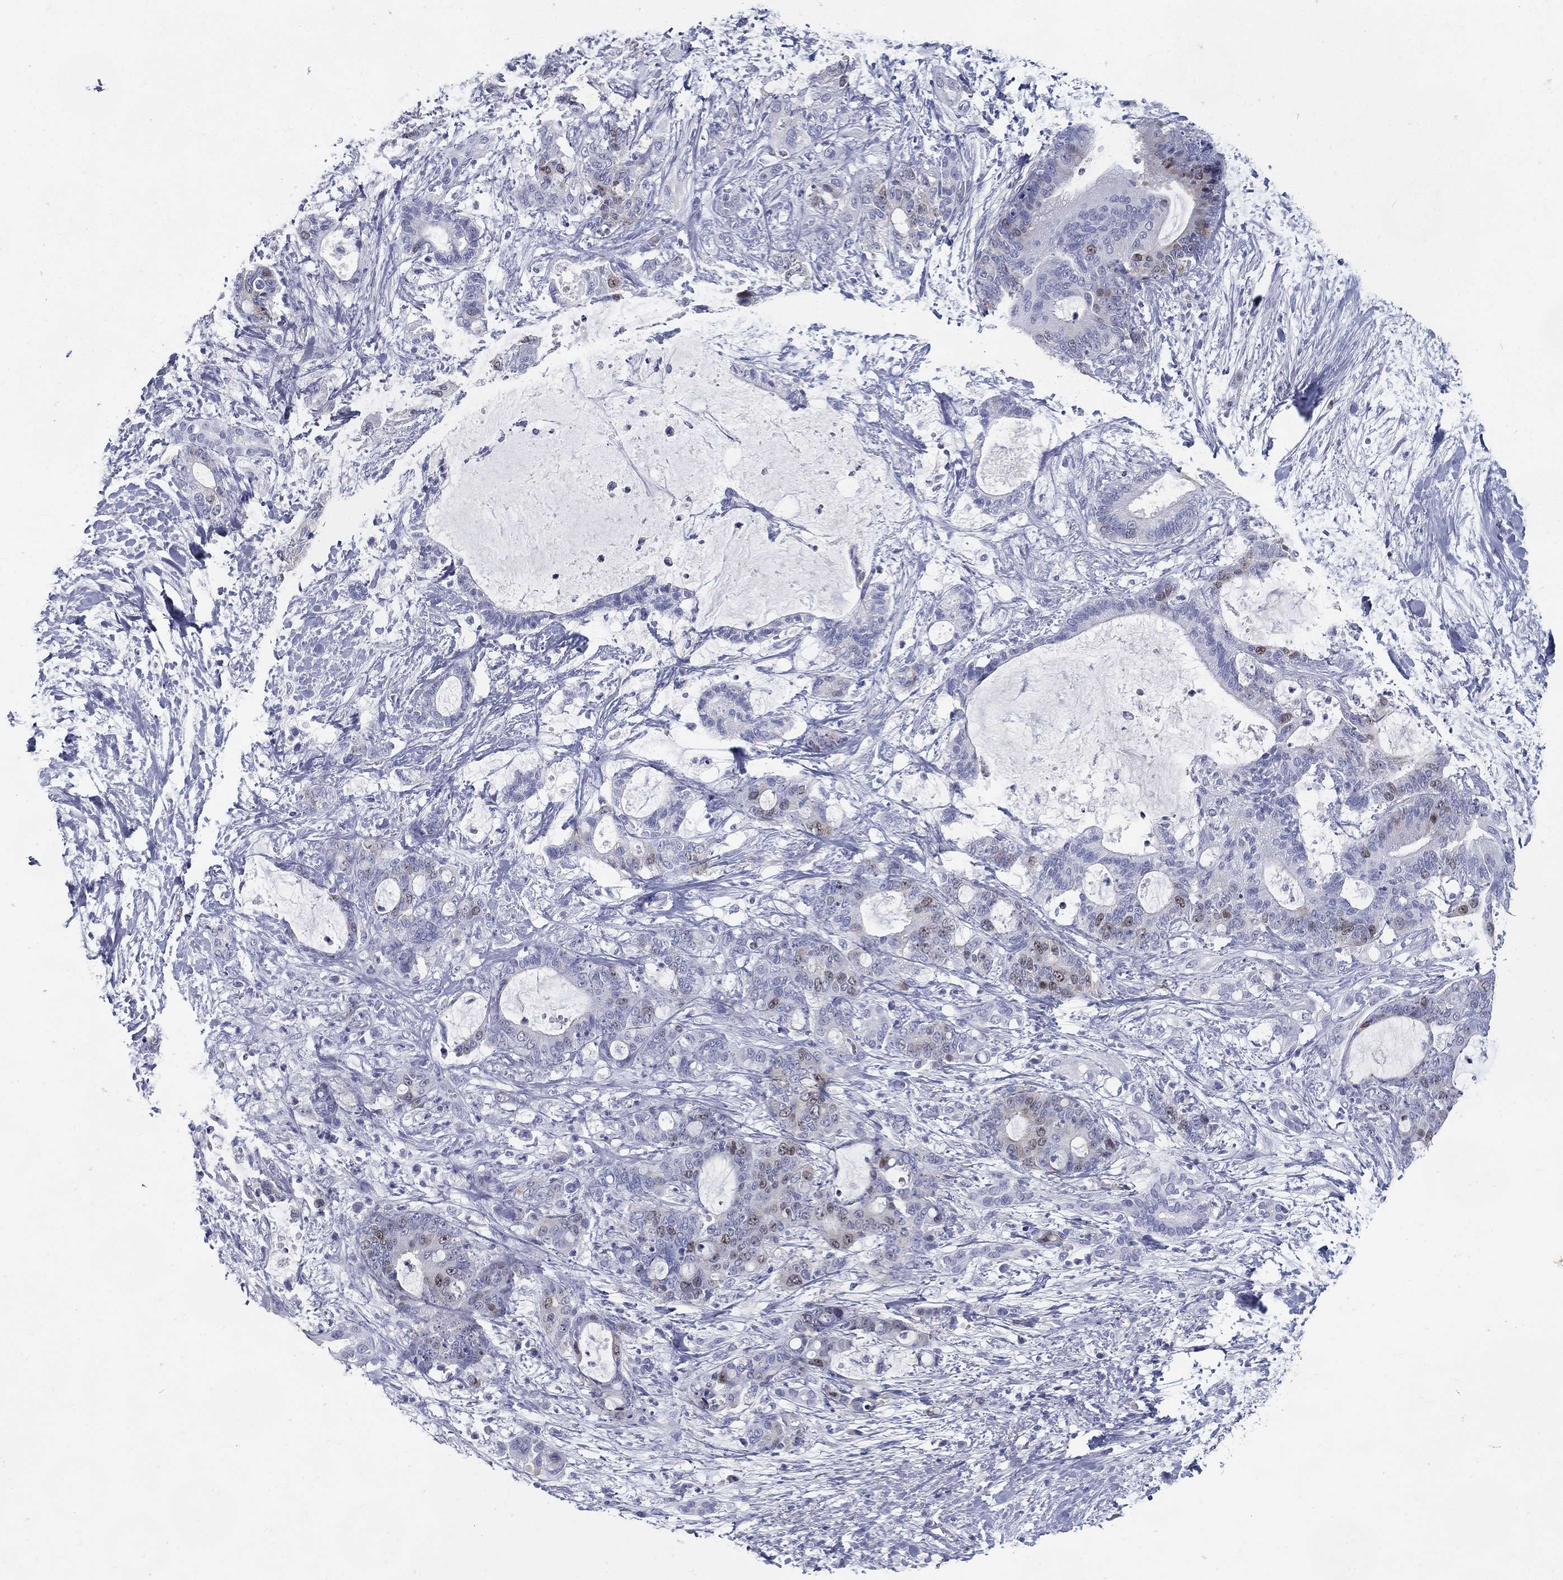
{"staining": {"intensity": "negative", "quantity": "none", "location": "none"}, "tissue": "liver cancer", "cell_type": "Tumor cells", "image_type": "cancer", "snomed": [{"axis": "morphology", "description": "Cholangiocarcinoma"}, {"axis": "topography", "description": "Liver"}], "caption": "This is an IHC histopathology image of liver cholangiocarcinoma. There is no positivity in tumor cells.", "gene": "KIF2C", "patient": {"sex": "female", "age": 73}}